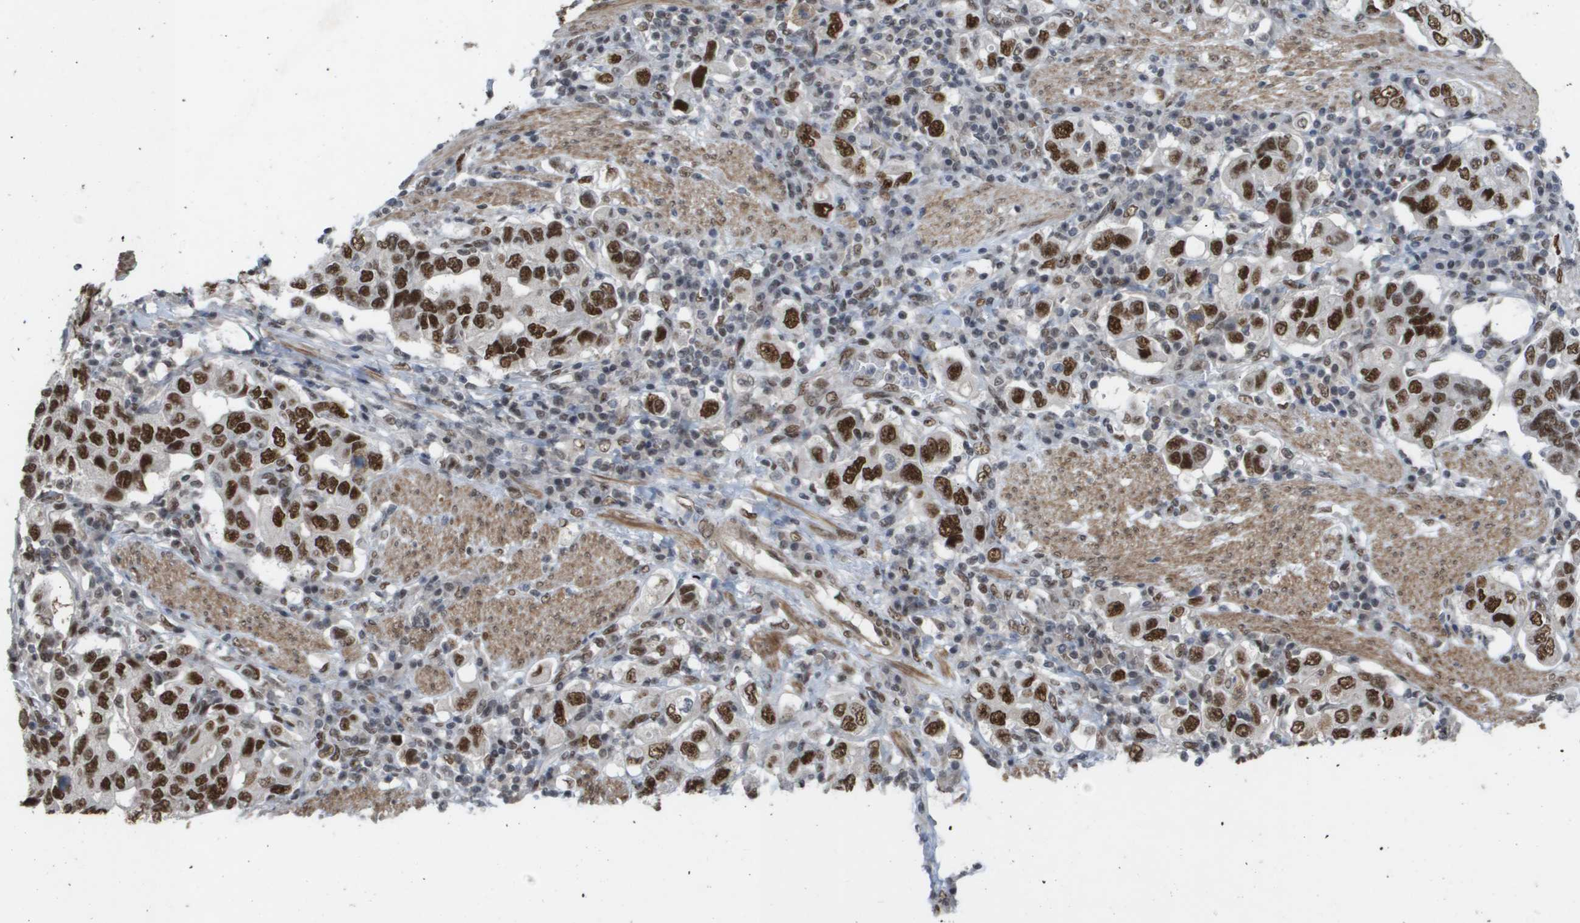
{"staining": {"intensity": "strong", "quantity": ">75%", "location": "nuclear"}, "tissue": "stomach cancer", "cell_type": "Tumor cells", "image_type": "cancer", "snomed": [{"axis": "morphology", "description": "Adenocarcinoma, NOS"}, {"axis": "topography", "description": "Stomach, upper"}], "caption": "Immunohistochemical staining of stomach cancer (adenocarcinoma) exhibits strong nuclear protein positivity in about >75% of tumor cells. Using DAB (brown) and hematoxylin (blue) stains, captured at high magnification using brightfield microscopy.", "gene": "CDT1", "patient": {"sex": "male", "age": 62}}